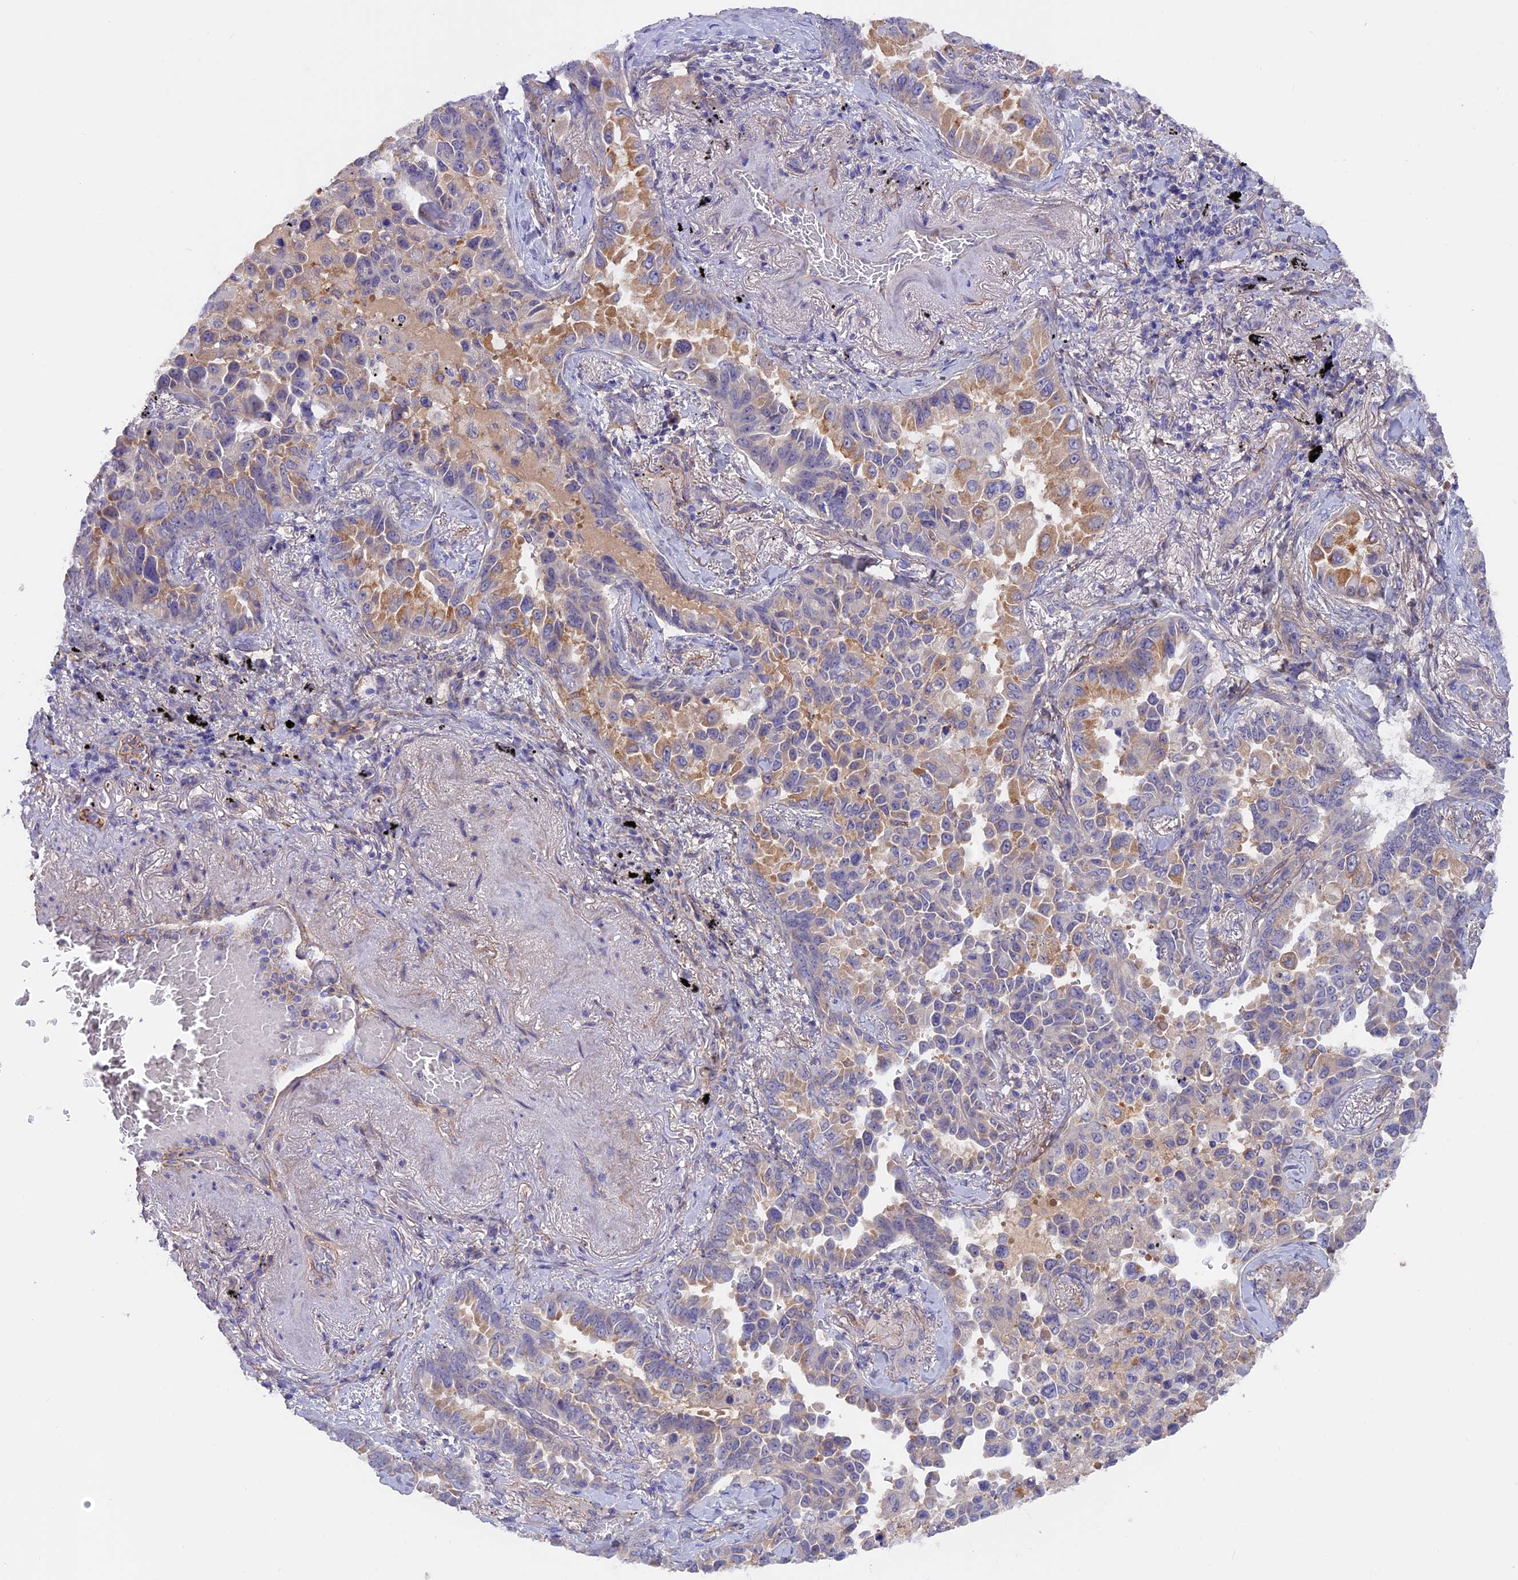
{"staining": {"intensity": "negative", "quantity": "none", "location": "none"}, "tissue": "lung cancer", "cell_type": "Tumor cells", "image_type": "cancer", "snomed": [{"axis": "morphology", "description": "Adenocarcinoma, NOS"}, {"axis": "topography", "description": "Lung"}], "caption": "Human adenocarcinoma (lung) stained for a protein using immunohistochemistry shows no staining in tumor cells.", "gene": "COL4A3", "patient": {"sex": "female", "age": 67}}